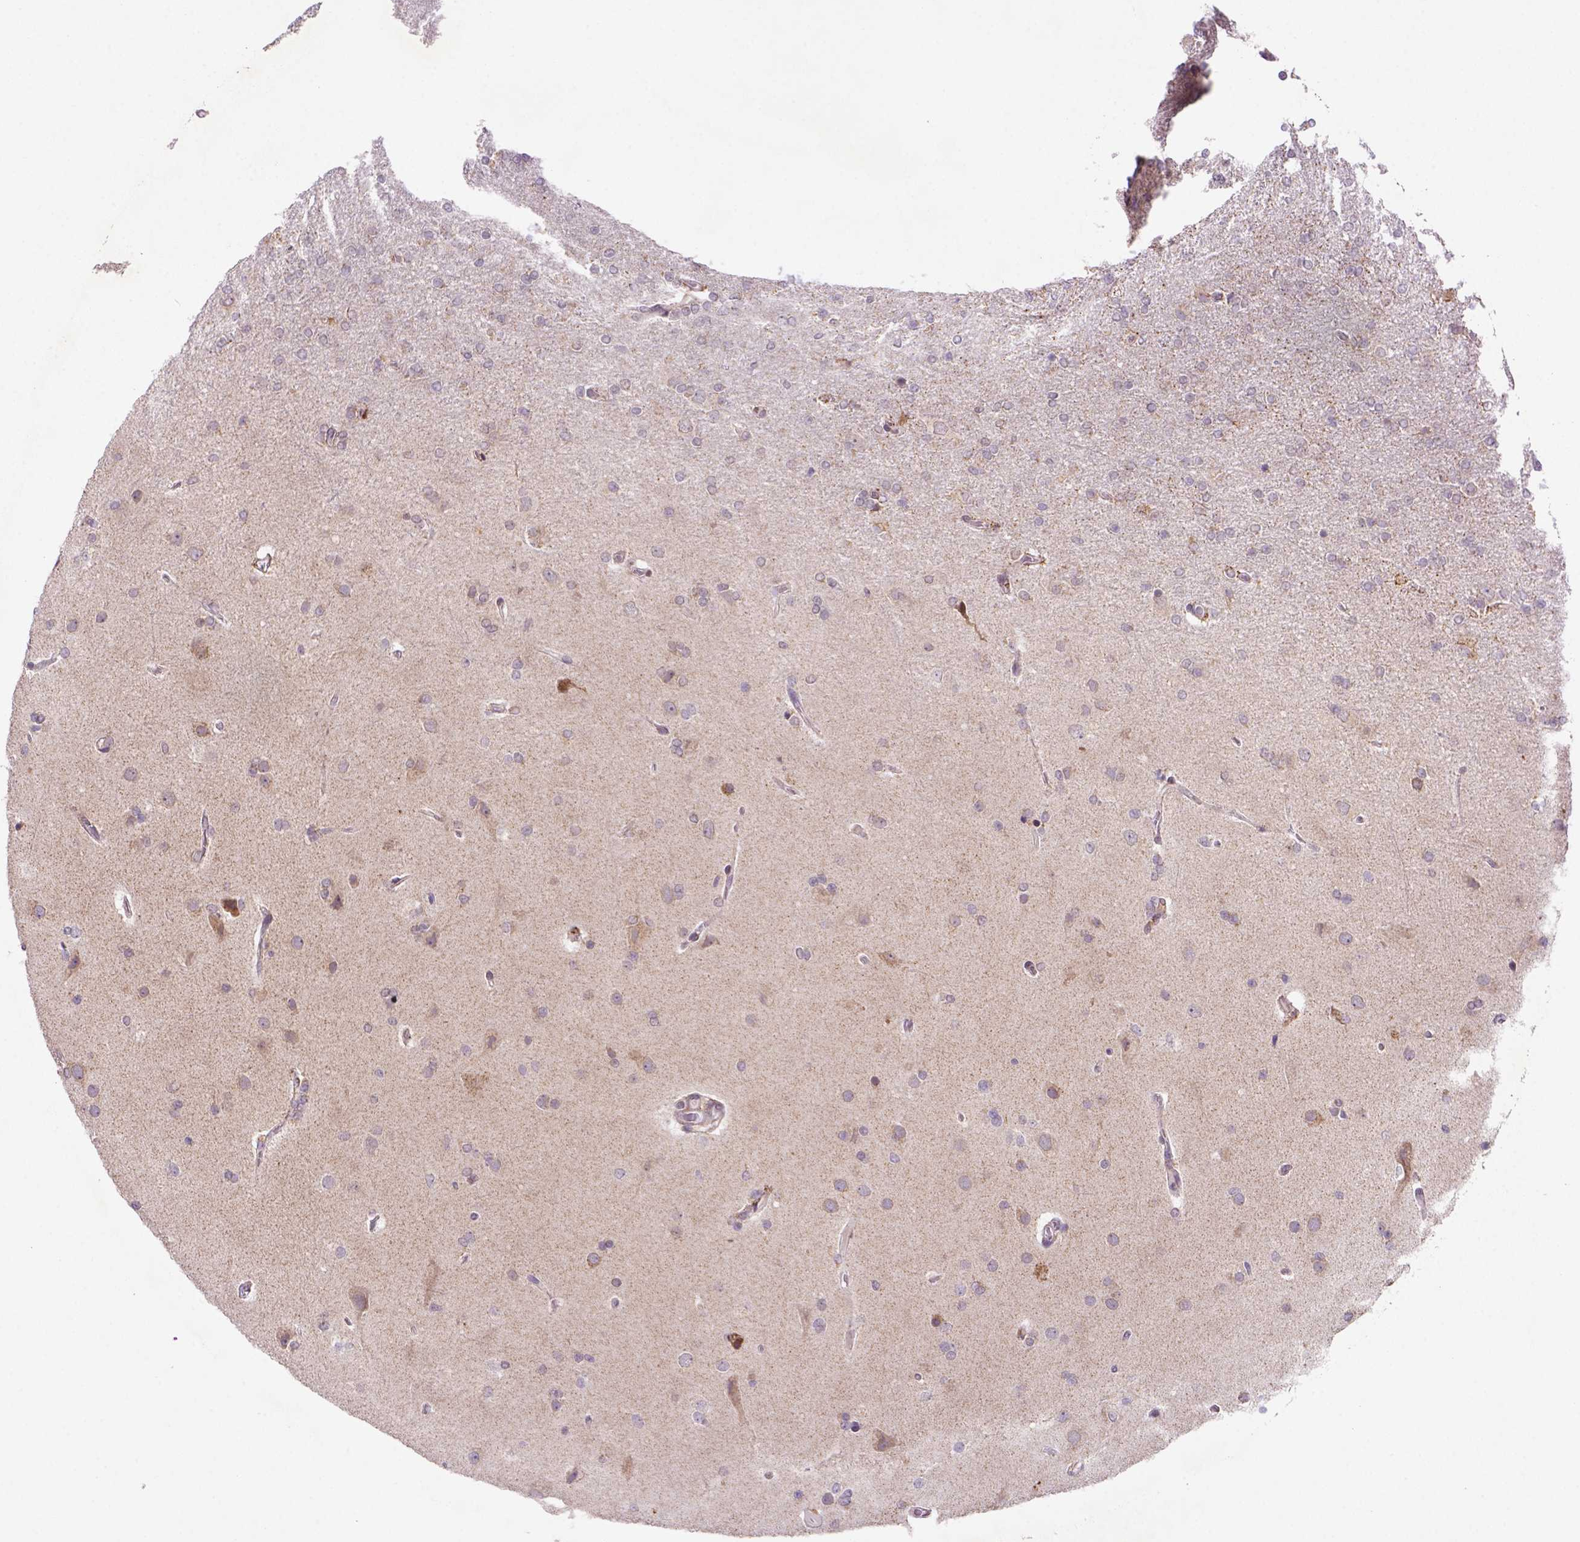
{"staining": {"intensity": "moderate", "quantity": "<25%", "location": "cytoplasmic/membranous"}, "tissue": "glioma", "cell_type": "Tumor cells", "image_type": "cancer", "snomed": [{"axis": "morphology", "description": "Glioma, malignant, High grade"}, {"axis": "topography", "description": "Cerebral cortex"}], "caption": "Immunohistochemical staining of glioma reveals low levels of moderate cytoplasmic/membranous staining in about <25% of tumor cells. The staining was performed using DAB, with brown indicating positive protein expression. Nuclei are stained blue with hematoxylin.", "gene": "FZD7", "patient": {"sex": "male", "age": 70}}